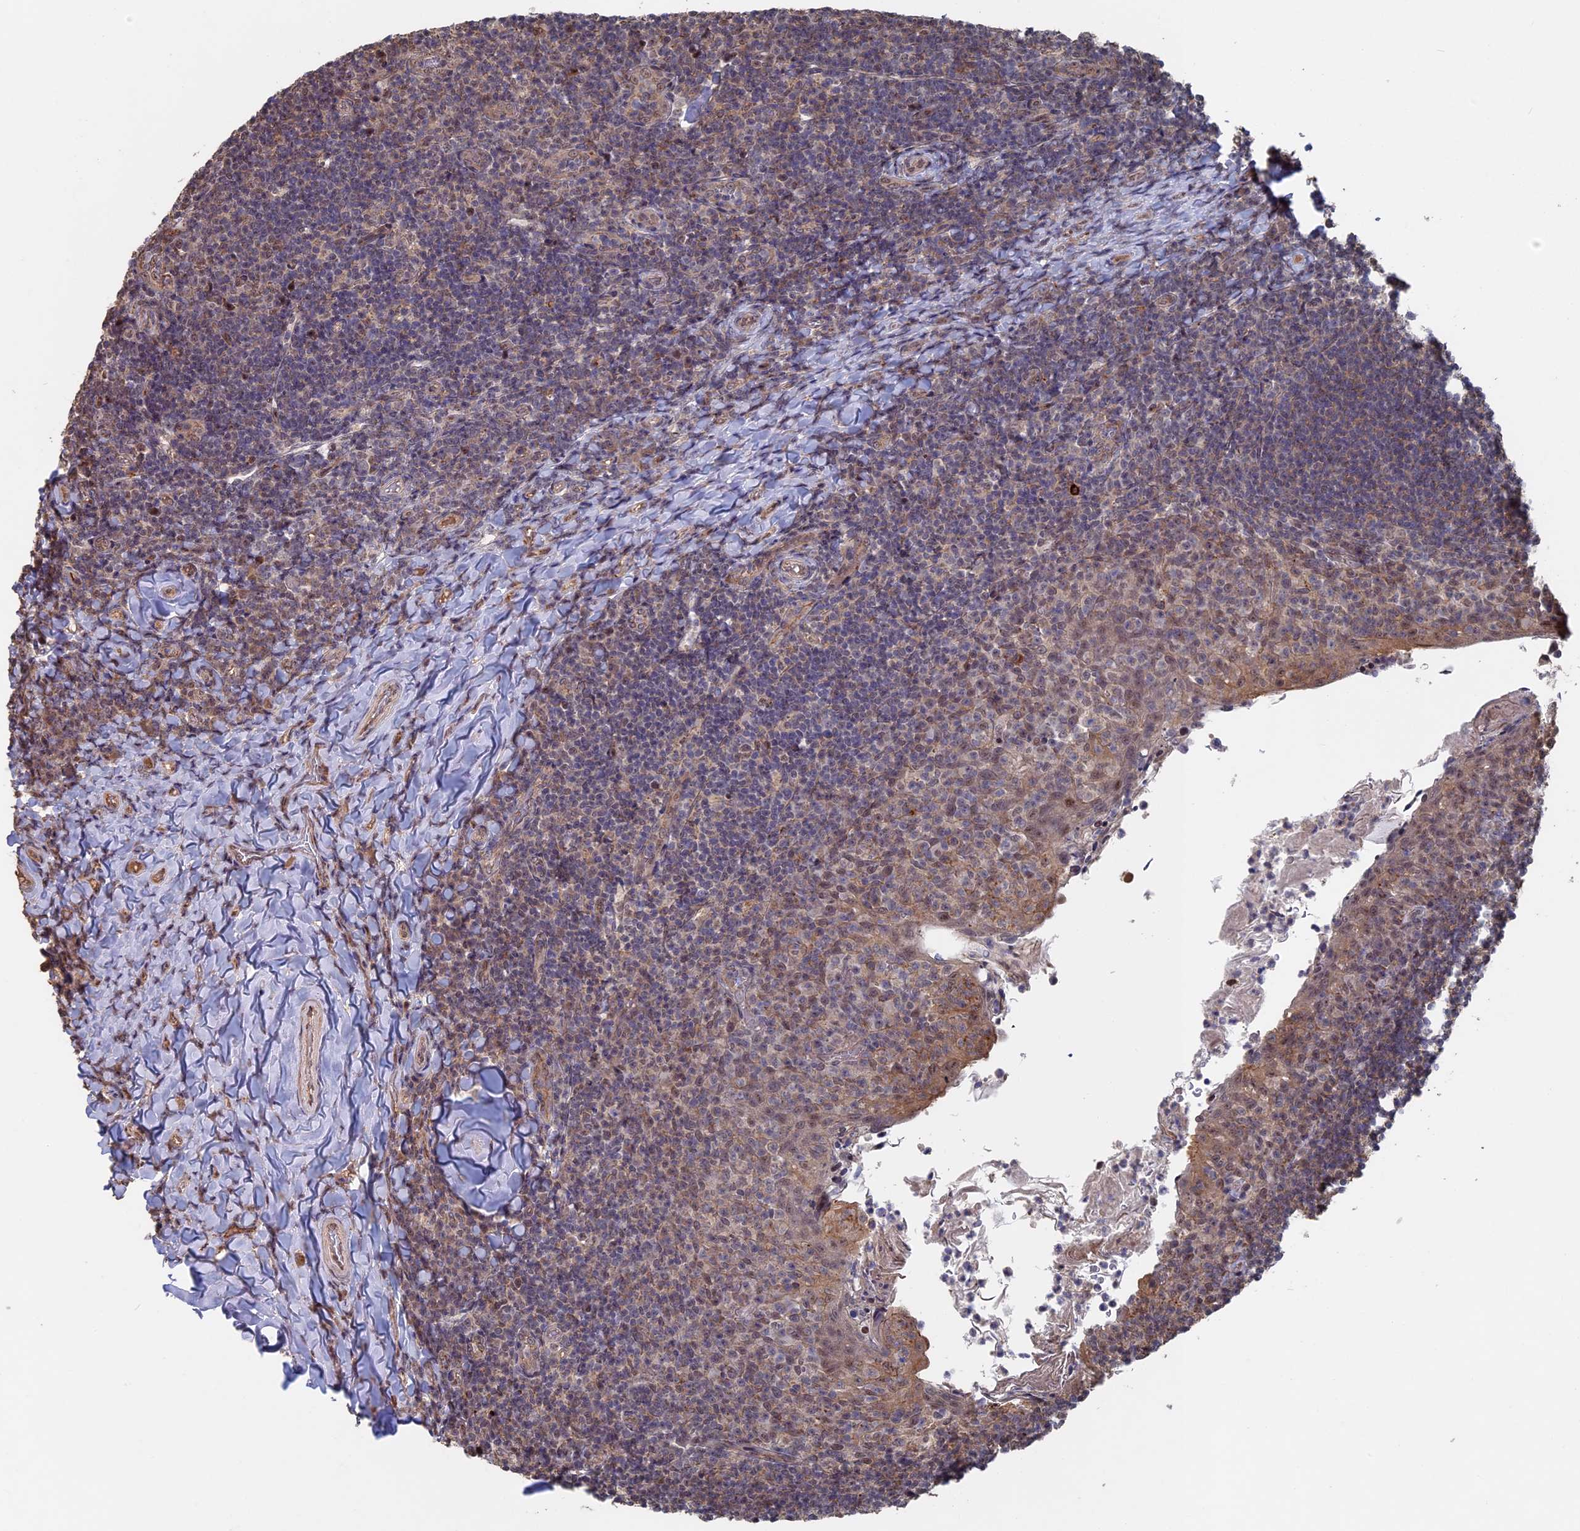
{"staining": {"intensity": "weak", "quantity": "25%-75%", "location": "cytoplasmic/membranous"}, "tissue": "tonsil", "cell_type": "Germinal center cells", "image_type": "normal", "snomed": [{"axis": "morphology", "description": "Normal tissue, NOS"}, {"axis": "topography", "description": "Tonsil"}], "caption": "Immunohistochemical staining of normal tonsil shows 25%-75% levels of weak cytoplasmic/membranous protein expression in about 25%-75% of germinal center cells.", "gene": "KIAA1328", "patient": {"sex": "female", "age": 10}}